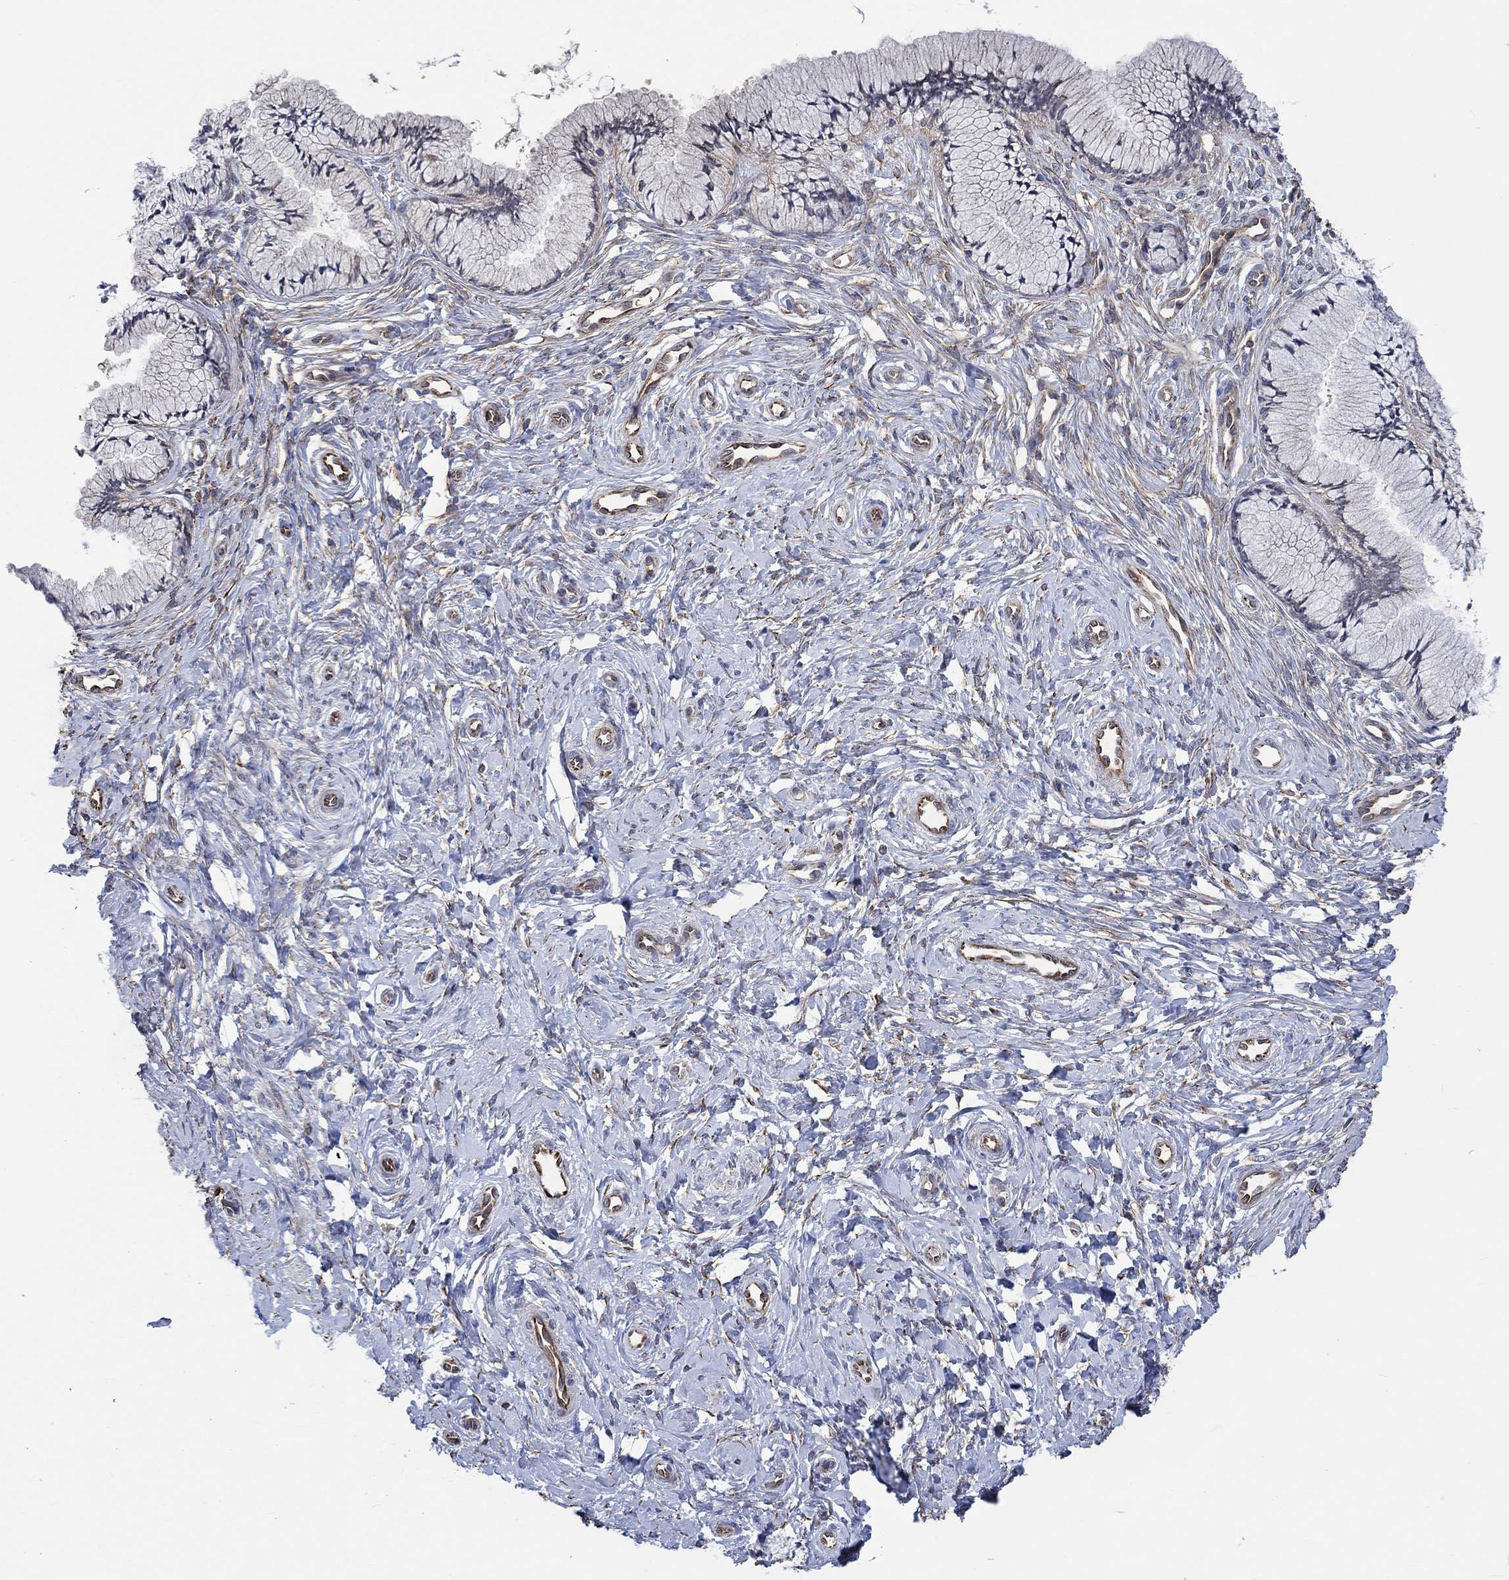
{"staining": {"intensity": "negative", "quantity": "none", "location": "none"}, "tissue": "cervix", "cell_type": "Glandular cells", "image_type": "normal", "snomed": [{"axis": "morphology", "description": "Normal tissue, NOS"}, {"axis": "topography", "description": "Cervix"}], "caption": "This is an immunohistochemistry photomicrograph of benign human cervix. There is no positivity in glandular cells.", "gene": "CAMK1D", "patient": {"sex": "female", "age": 37}}